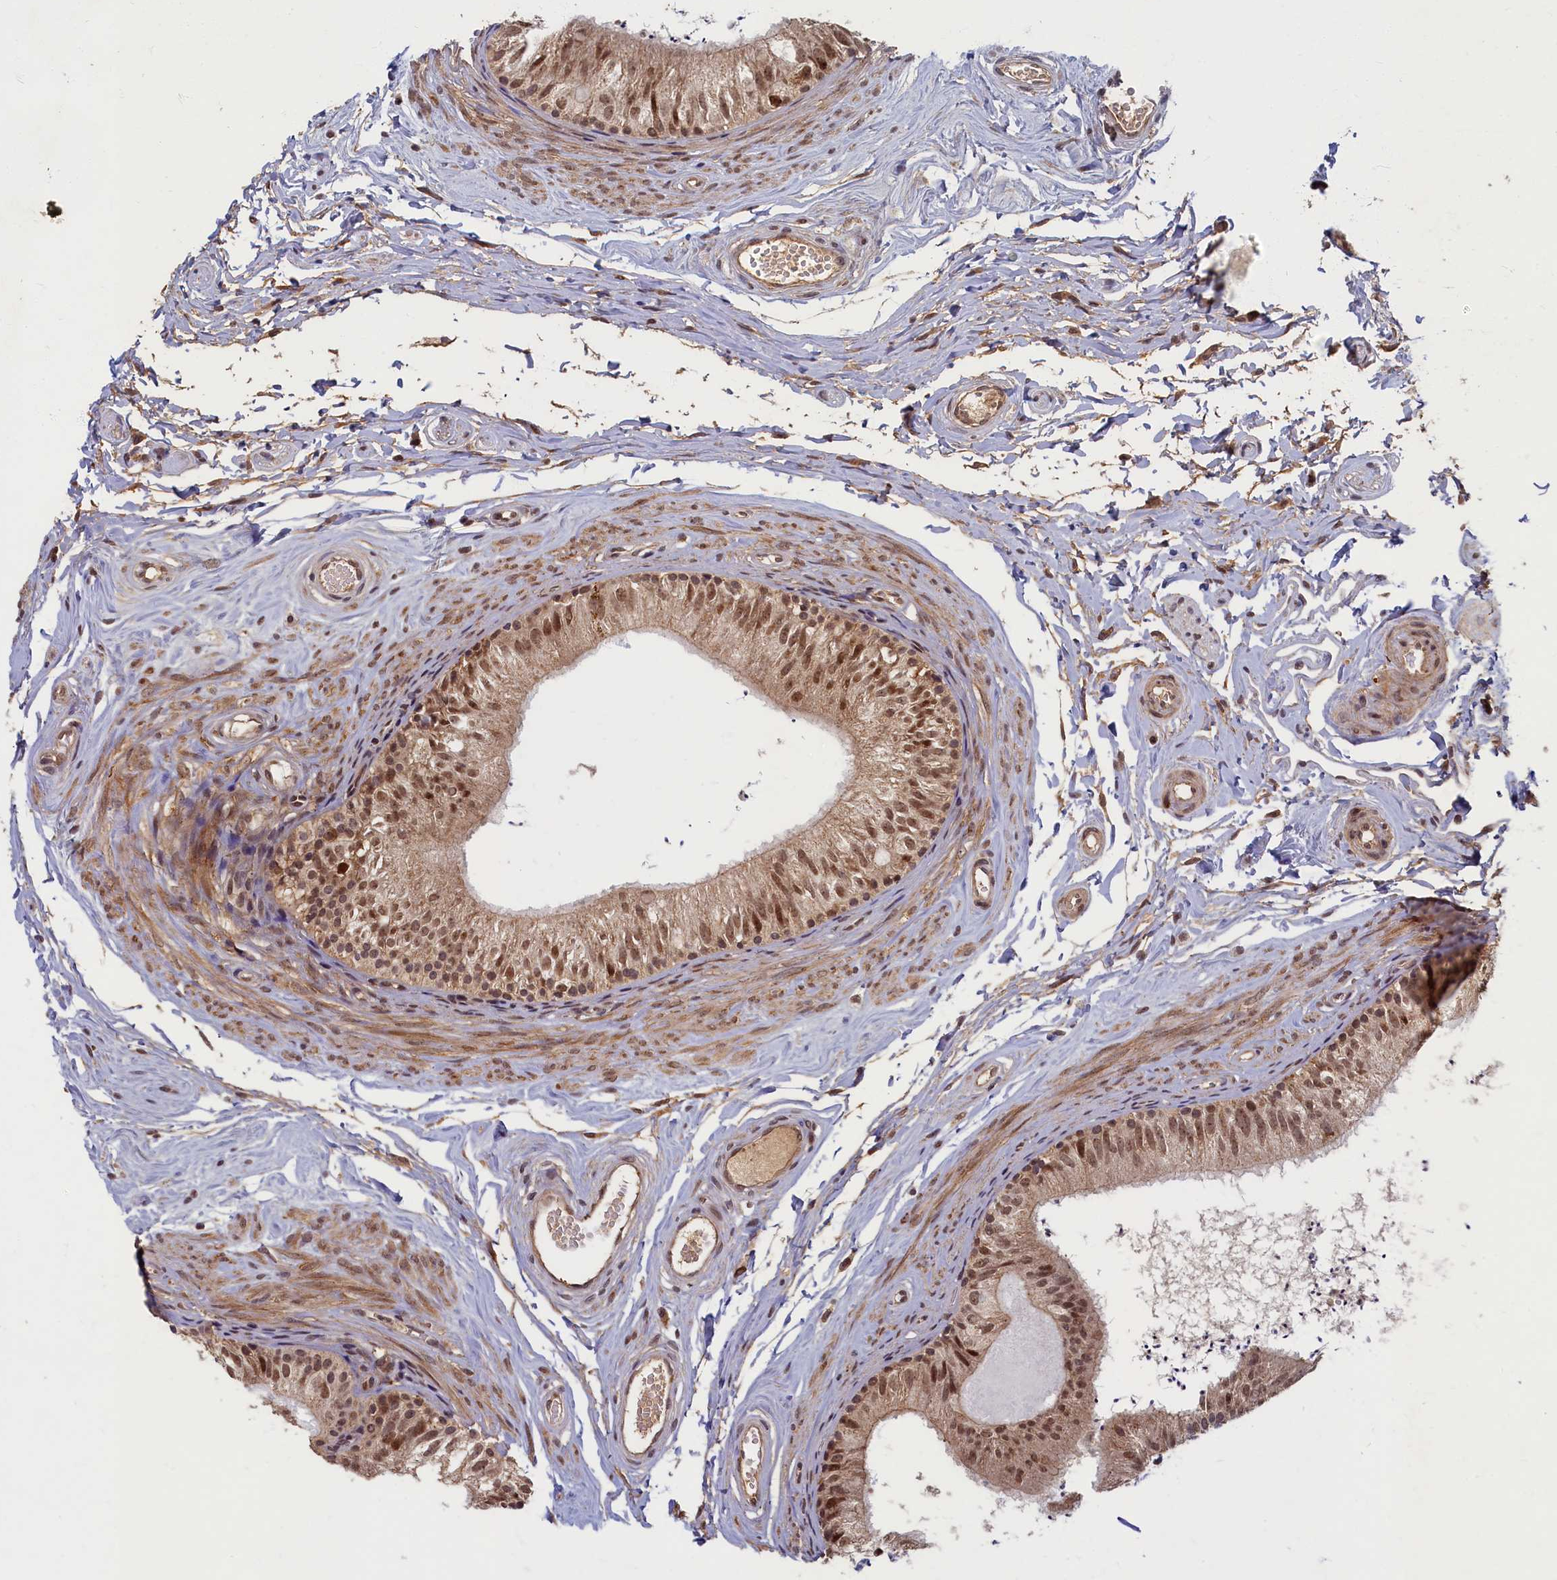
{"staining": {"intensity": "moderate", "quantity": ">75%", "location": "cytoplasmic/membranous,nuclear"}, "tissue": "epididymis", "cell_type": "Glandular cells", "image_type": "normal", "snomed": [{"axis": "morphology", "description": "Normal tissue, NOS"}, {"axis": "topography", "description": "Epididymis"}], "caption": "High-magnification brightfield microscopy of benign epididymis stained with DAB (3,3'-diaminobenzidine) (brown) and counterstained with hematoxylin (blue). glandular cells exhibit moderate cytoplasmic/membranous,nuclear staining is seen in approximately>75% of cells.", "gene": "BRCA1", "patient": {"sex": "male", "age": 56}}